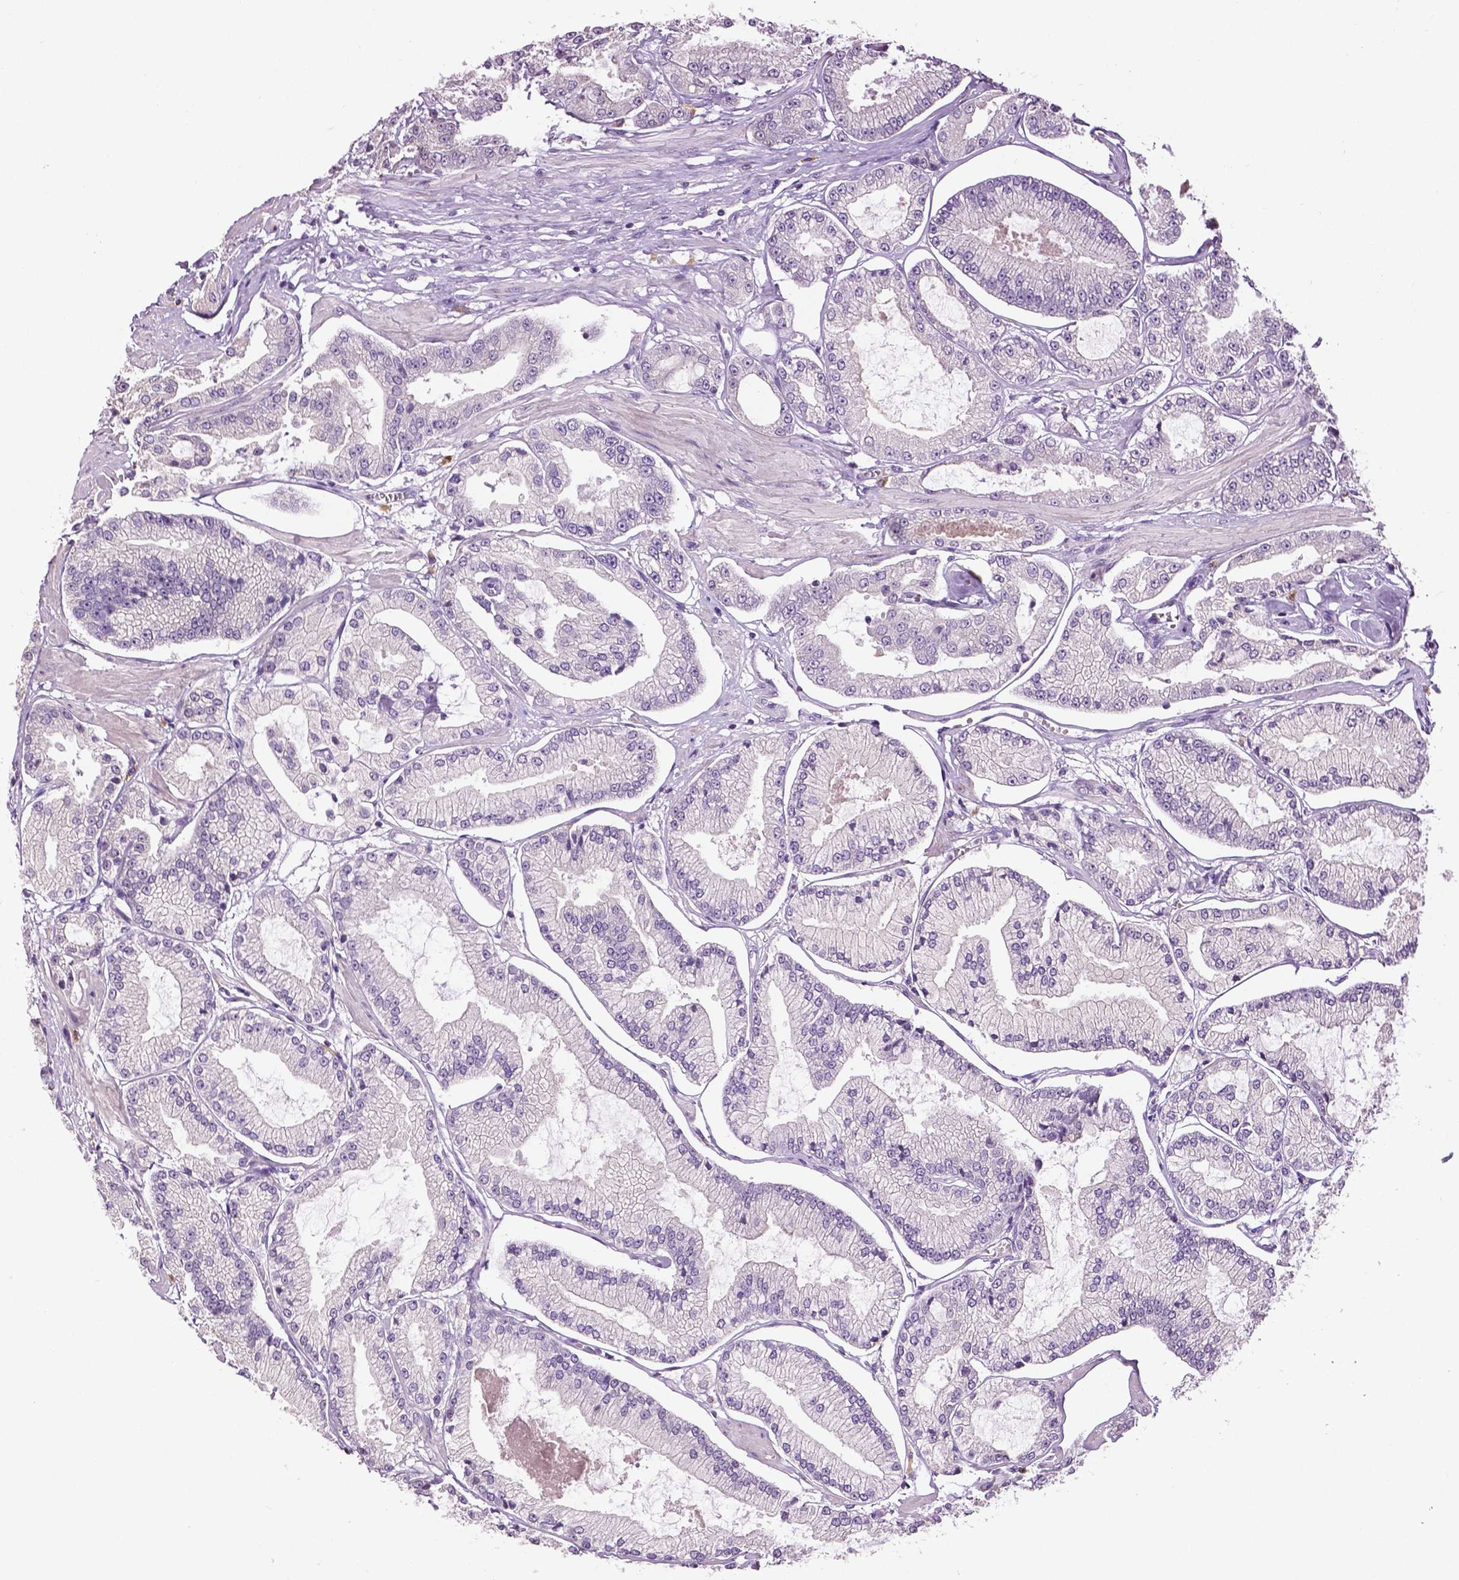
{"staining": {"intensity": "negative", "quantity": "none", "location": "none"}, "tissue": "prostate cancer", "cell_type": "Tumor cells", "image_type": "cancer", "snomed": [{"axis": "morphology", "description": "Adenocarcinoma, Low grade"}, {"axis": "topography", "description": "Prostate"}], "caption": "Photomicrograph shows no protein staining in tumor cells of prostate adenocarcinoma (low-grade) tissue.", "gene": "DLX5", "patient": {"sex": "male", "age": 55}}